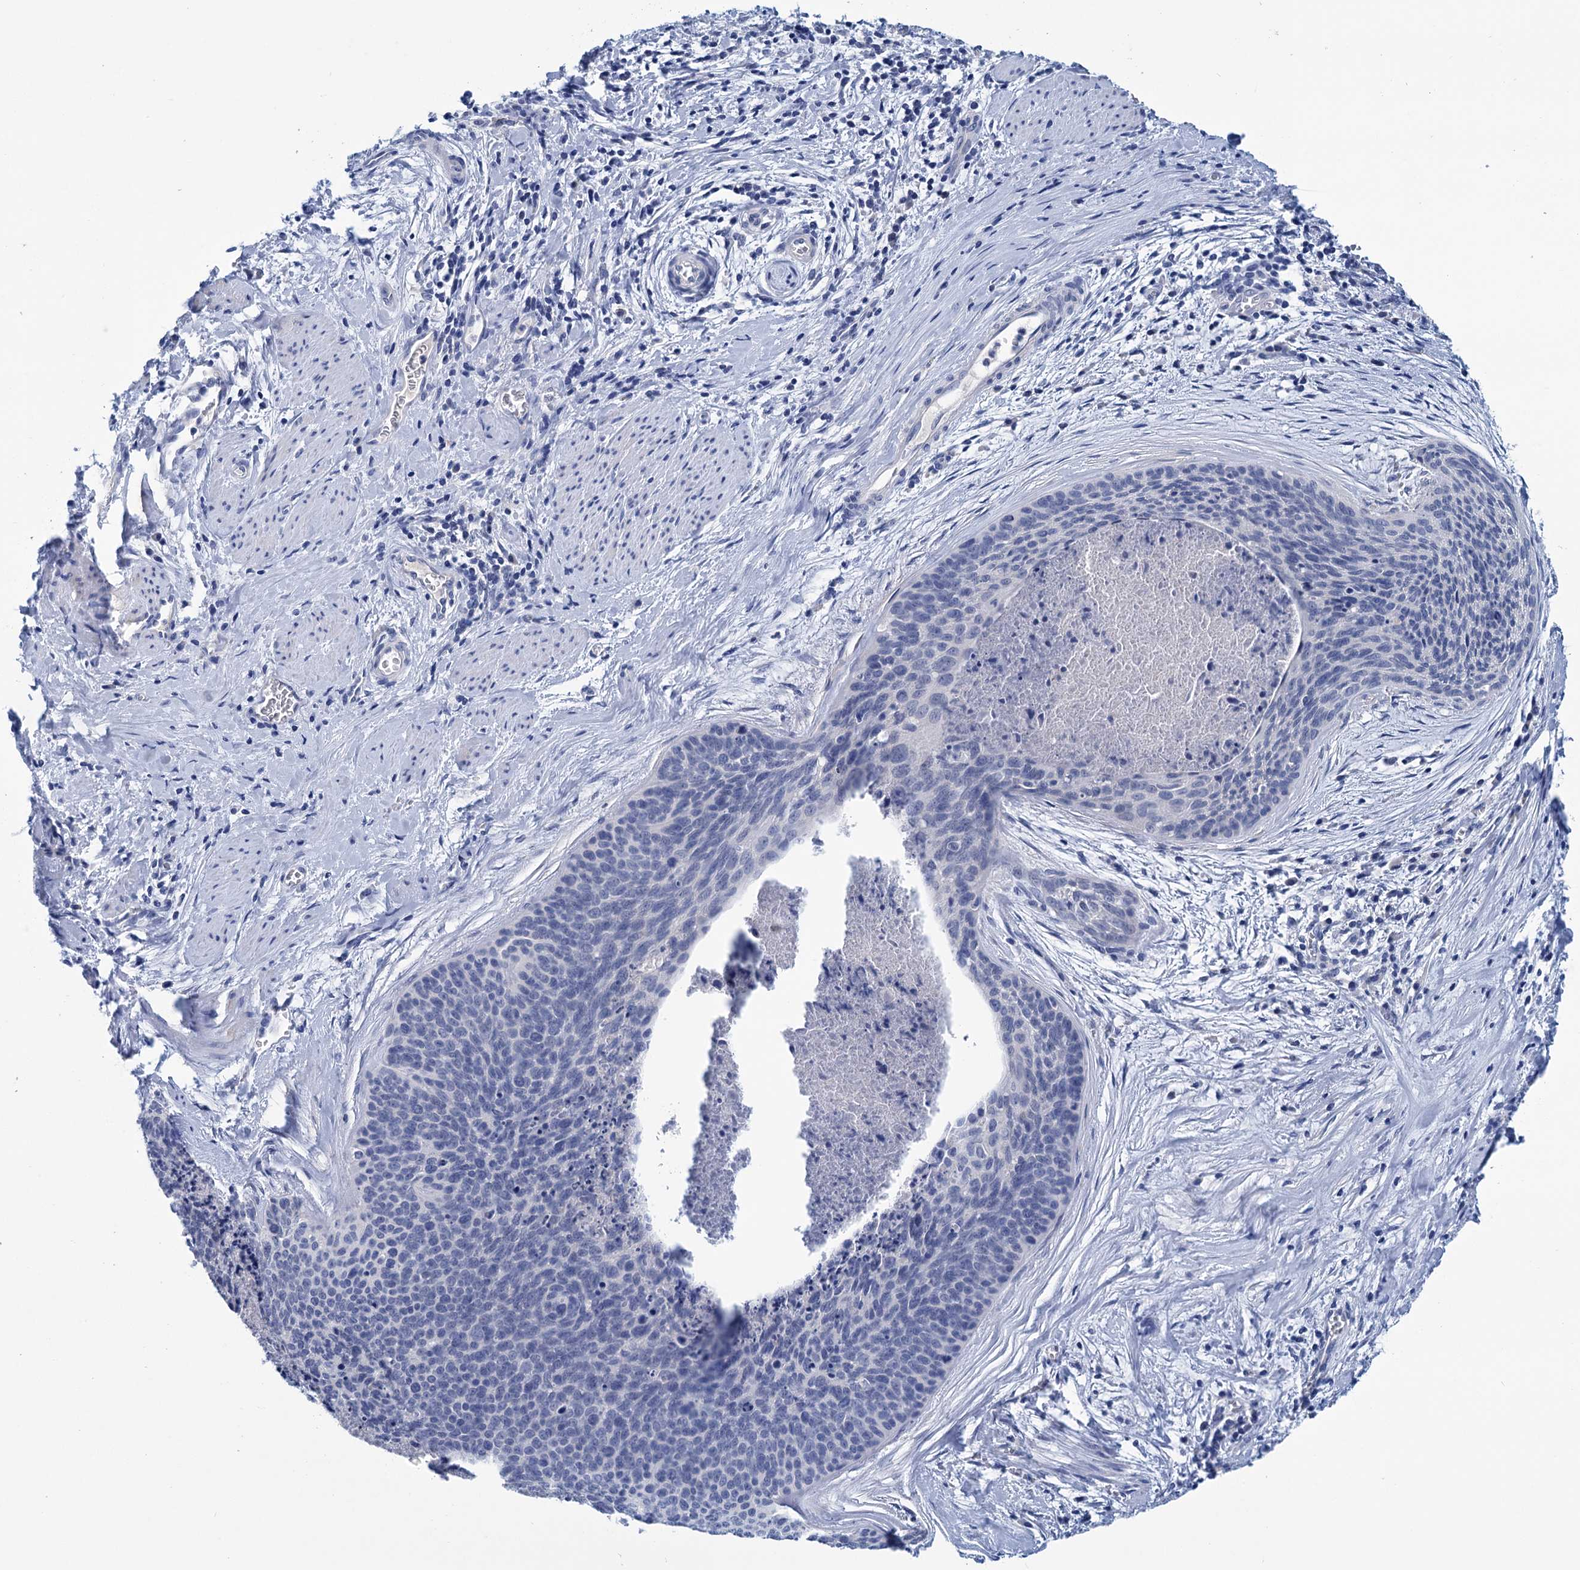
{"staining": {"intensity": "negative", "quantity": "none", "location": "none"}, "tissue": "cervical cancer", "cell_type": "Tumor cells", "image_type": "cancer", "snomed": [{"axis": "morphology", "description": "Squamous cell carcinoma, NOS"}, {"axis": "topography", "description": "Cervix"}], "caption": "Tumor cells show no significant positivity in cervical cancer. (Stains: DAB (3,3'-diaminobenzidine) immunohistochemistry with hematoxylin counter stain, Microscopy: brightfield microscopy at high magnification).", "gene": "MYOZ3", "patient": {"sex": "female", "age": 55}}